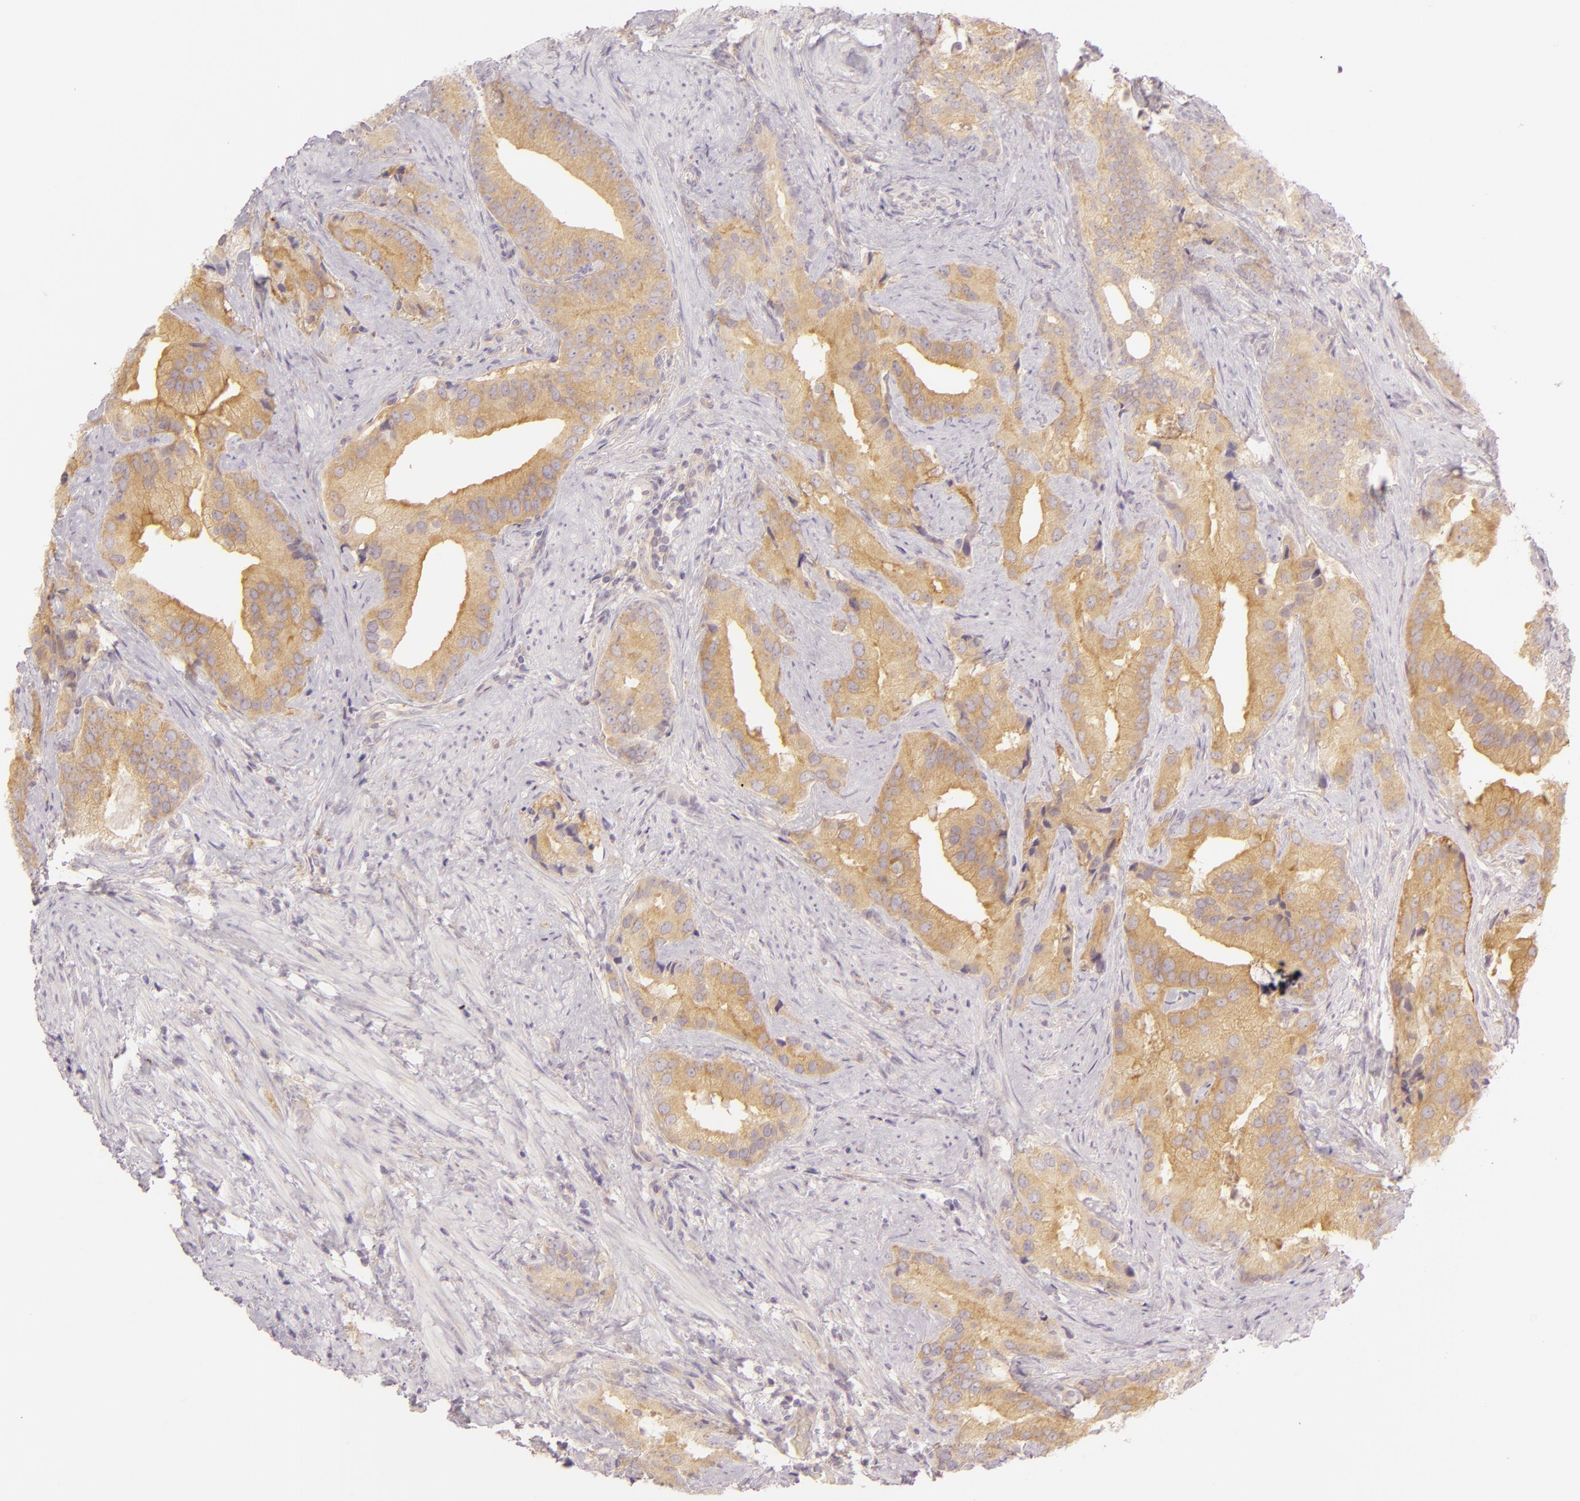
{"staining": {"intensity": "moderate", "quantity": ">75%", "location": "cytoplasmic/membranous"}, "tissue": "prostate cancer", "cell_type": "Tumor cells", "image_type": "cancer", "snomed": [{"axis": "morphology", "description": "Adenocarcinoma, Low grade"}, {"axis": "topography", "description": "Prostate"}], "caption": "An immunohistochemistry image of tumor tissue is shown. Protein staining in brown shows moderate cytoplasmic/membranous positivity in prostate adenocarcinoma (low-grade) within tumor cells.", "gene": "ZC3H7B", "patient": {"sex": "male", "age": 71}}